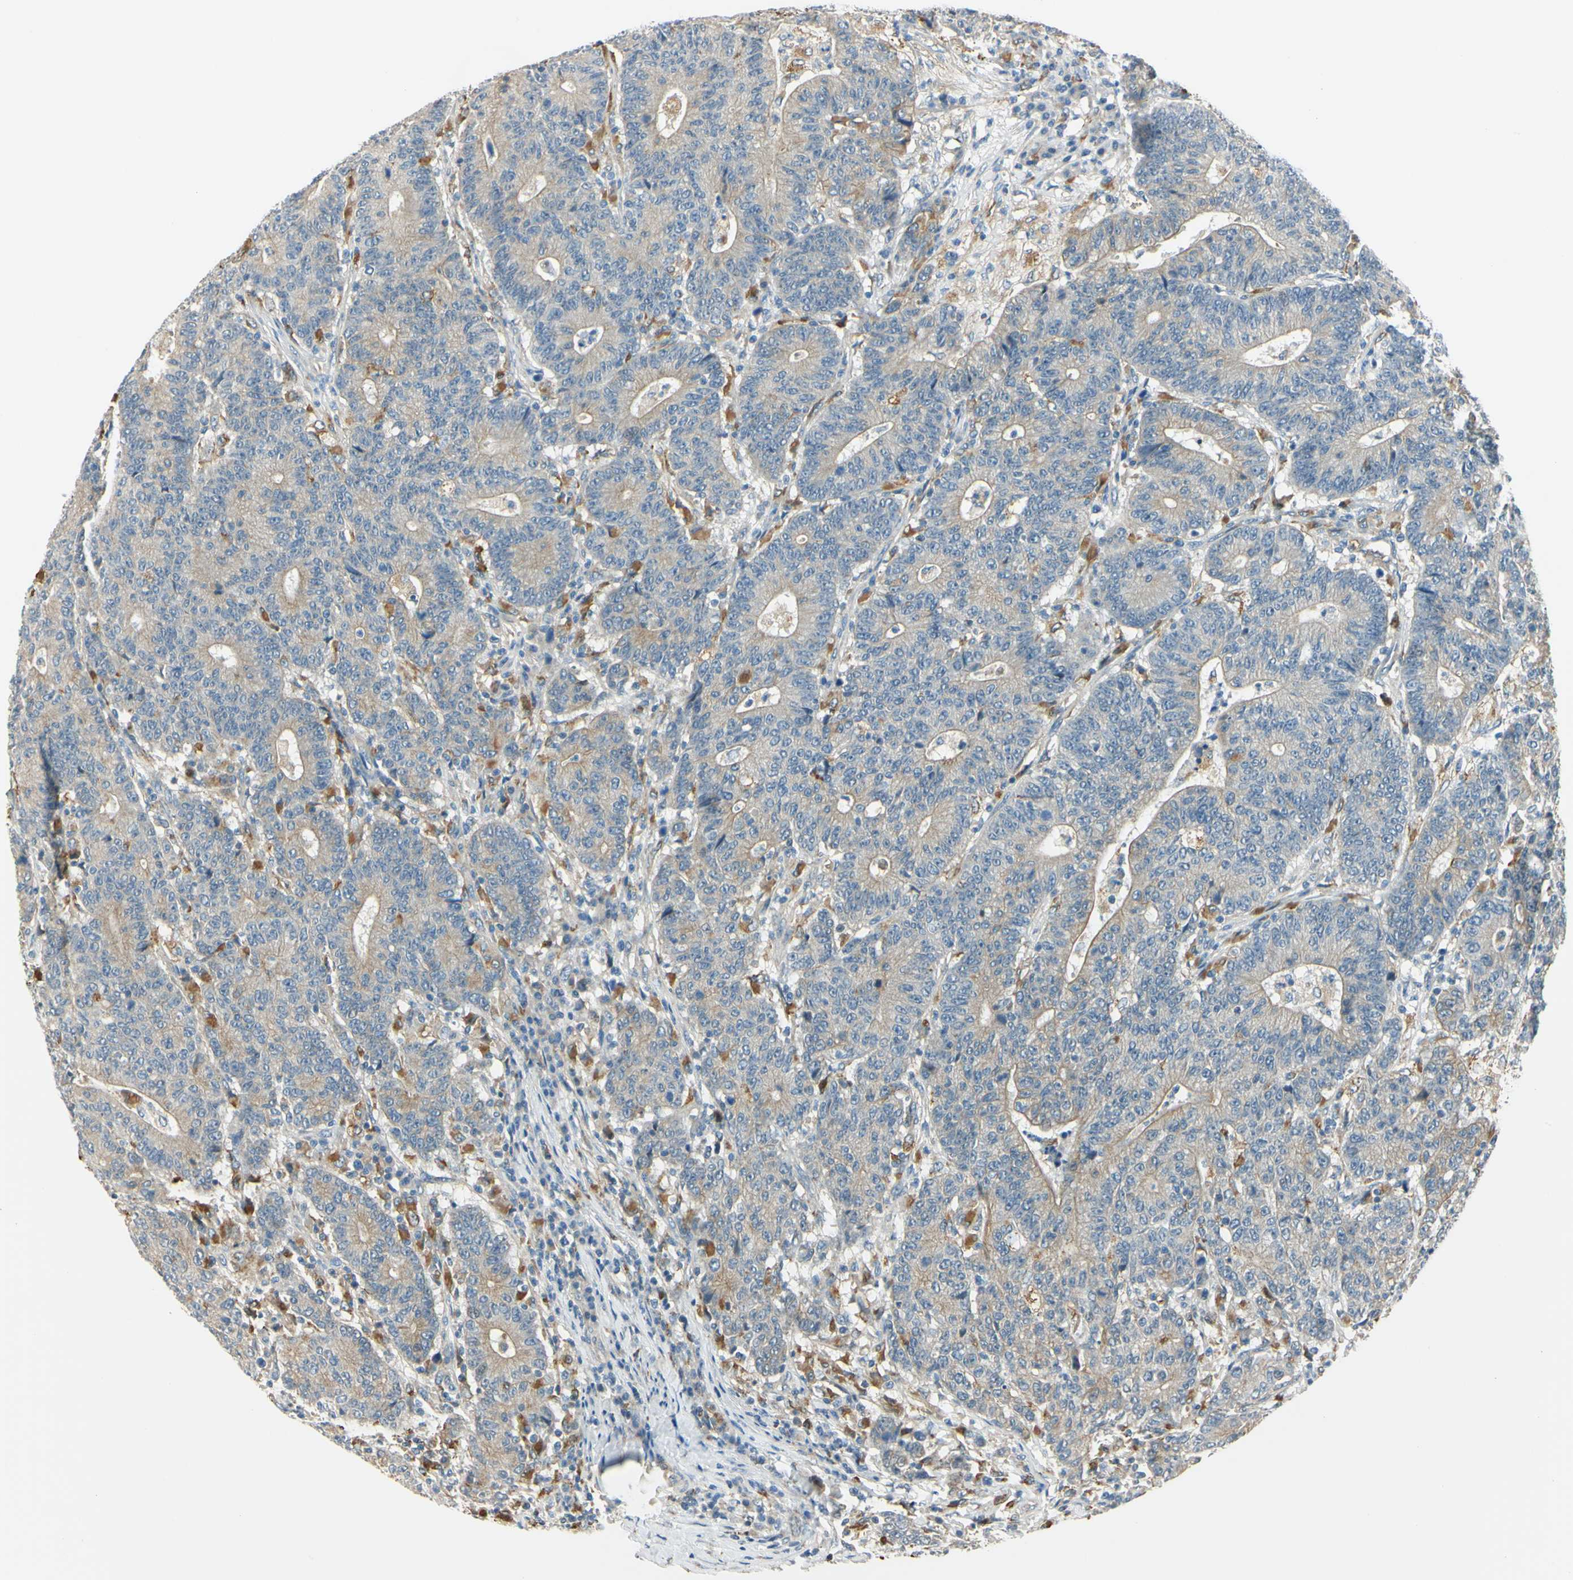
{"staining": {"intensity": "weak", "quantity": "<25%", "location": "cytoplasmic/membranous"}, "tissue": "colorectal cancer", "cell_type": "Tumor cells", "image_type": "cancer", "snomed": [{"axis": "morphology", "description": "Normal tissue, NOS"}, {"axis": "morphology", "description": "Adenocarcinoma, NOS"}, {"axis": "topography", "description": "Colon"}], "caption": "High power microscopy image of an immunohistochemistry (IHC) histopathology image of colorectal cancer, revealing no significant positivity in tumor cells.", "gene": "LAMA3", "patient": {"sex": "female", "age": 75}}